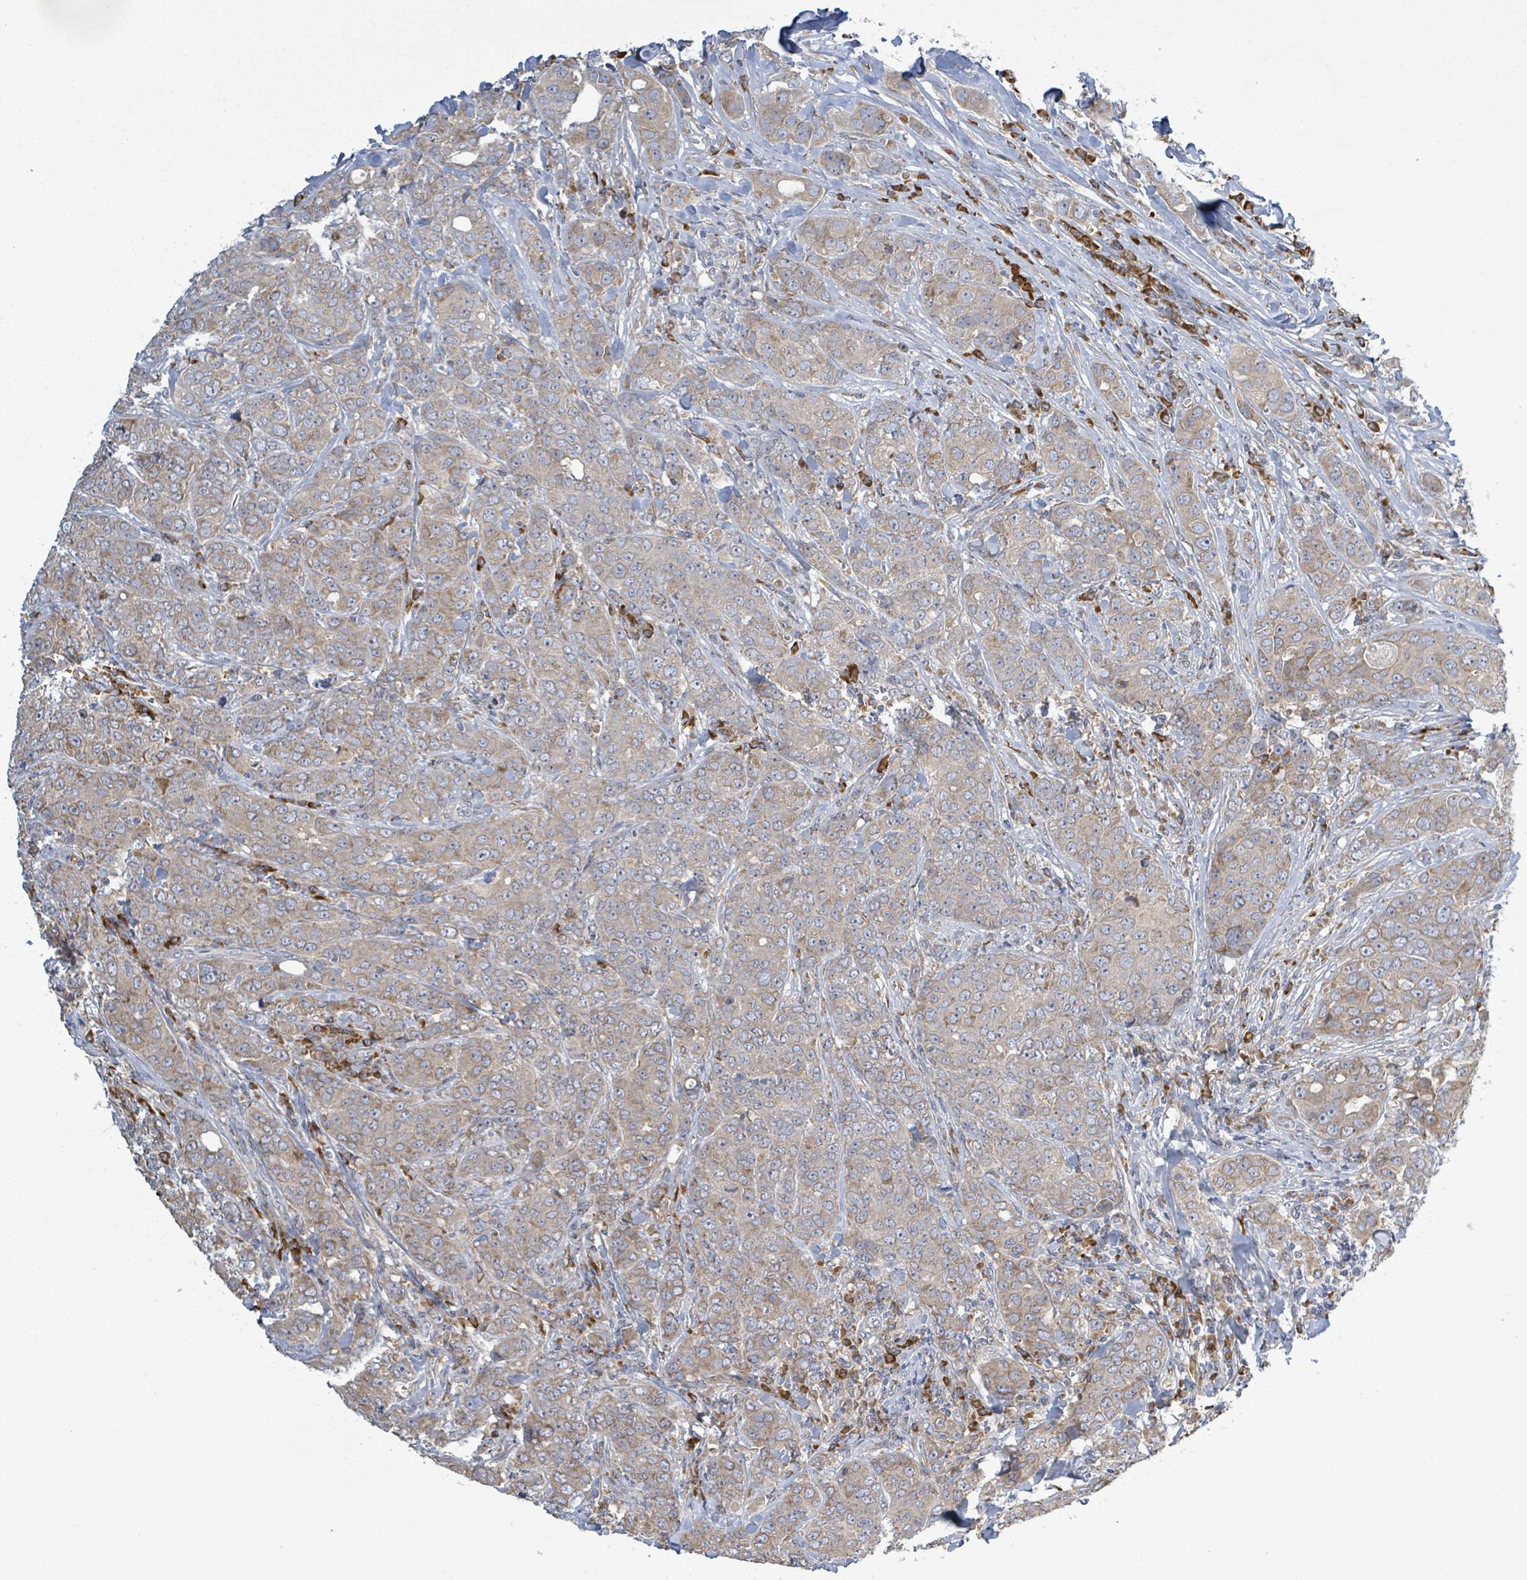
{"staining": {"intensity": "weak", "quantity": "25%-75%", "location": "cytoplasmic/membranous"}, "tissue": "breast cancer", "cell_type": "Tumor cells", "image_type": "cancer", "snomed": [{"axis": "morphology", "description": "Duct carcinoma"}, {"axis": "topography", "description": "Breast"}], "caption": "Immunohistochemistry (IHC) of human breast invasive ductal carcinoma displays low levels of weak cytoplasmic/membranous expression in about 25%-75% of tumor cells. (brown staining indicates protein expression, while blue staining denotes nuclei).", "gene": "ATP13A1", "patient": {"sex": "female", "age": 43}}